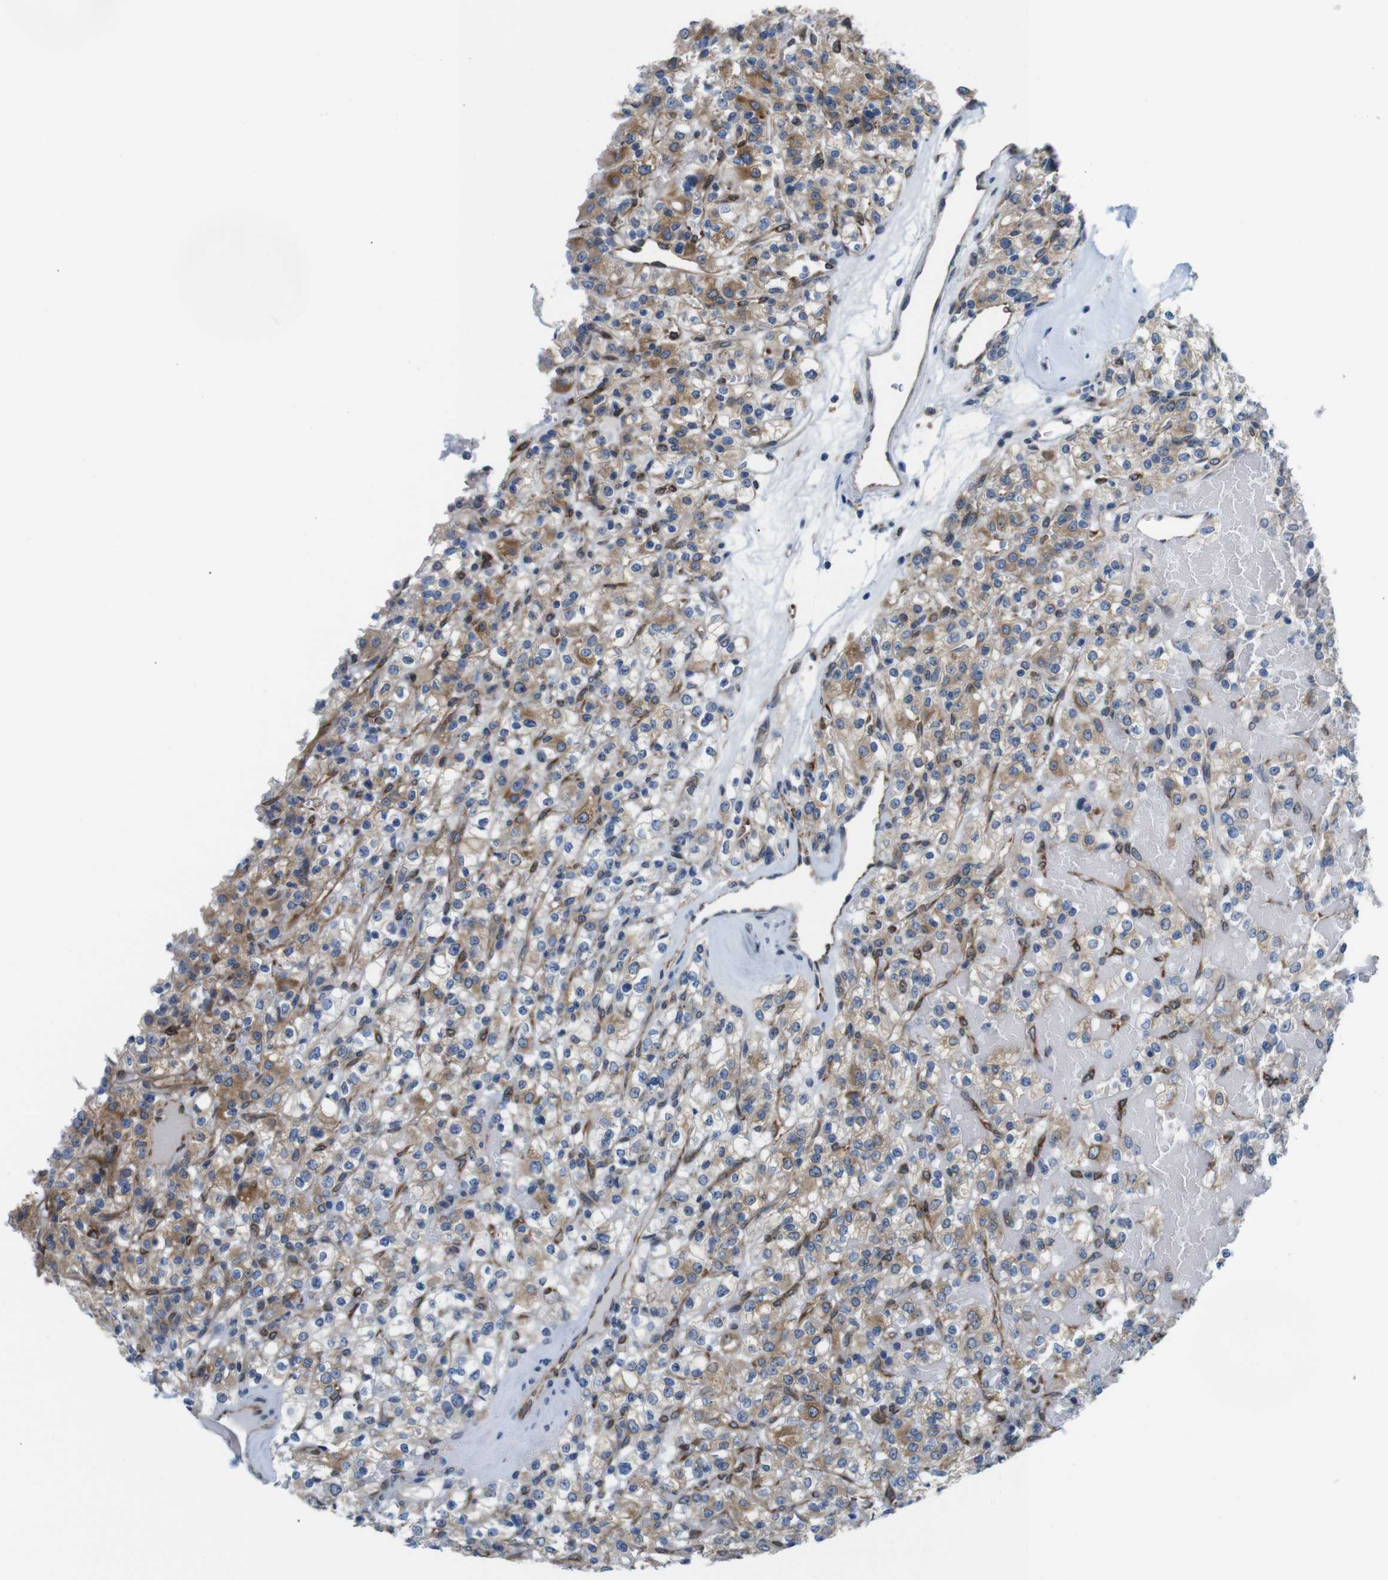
{"staining": {"intensity": "moderate", "quantity": ">75%", "location": "cytoplasmic/membranous"}, "tissue": "renal cancer", "cell_type": "Tumor cells", "image_type": "cancer", "snomed": [{"axis": "morphology", "description": "Normal tissue, NOS"}, {"axis": "morphology", "description": "Adenocarcinoma, NOS"}, {"axis": "topography", "description": "Kidney"}], "caption": "An image of human adenocarcinoma (renal) stained for a protein exhibits moderate cytoplasmic/membranous brown staining in tumor cells.", "gene": "HACD3", "patient": {"sex": "female", "age": 72}}